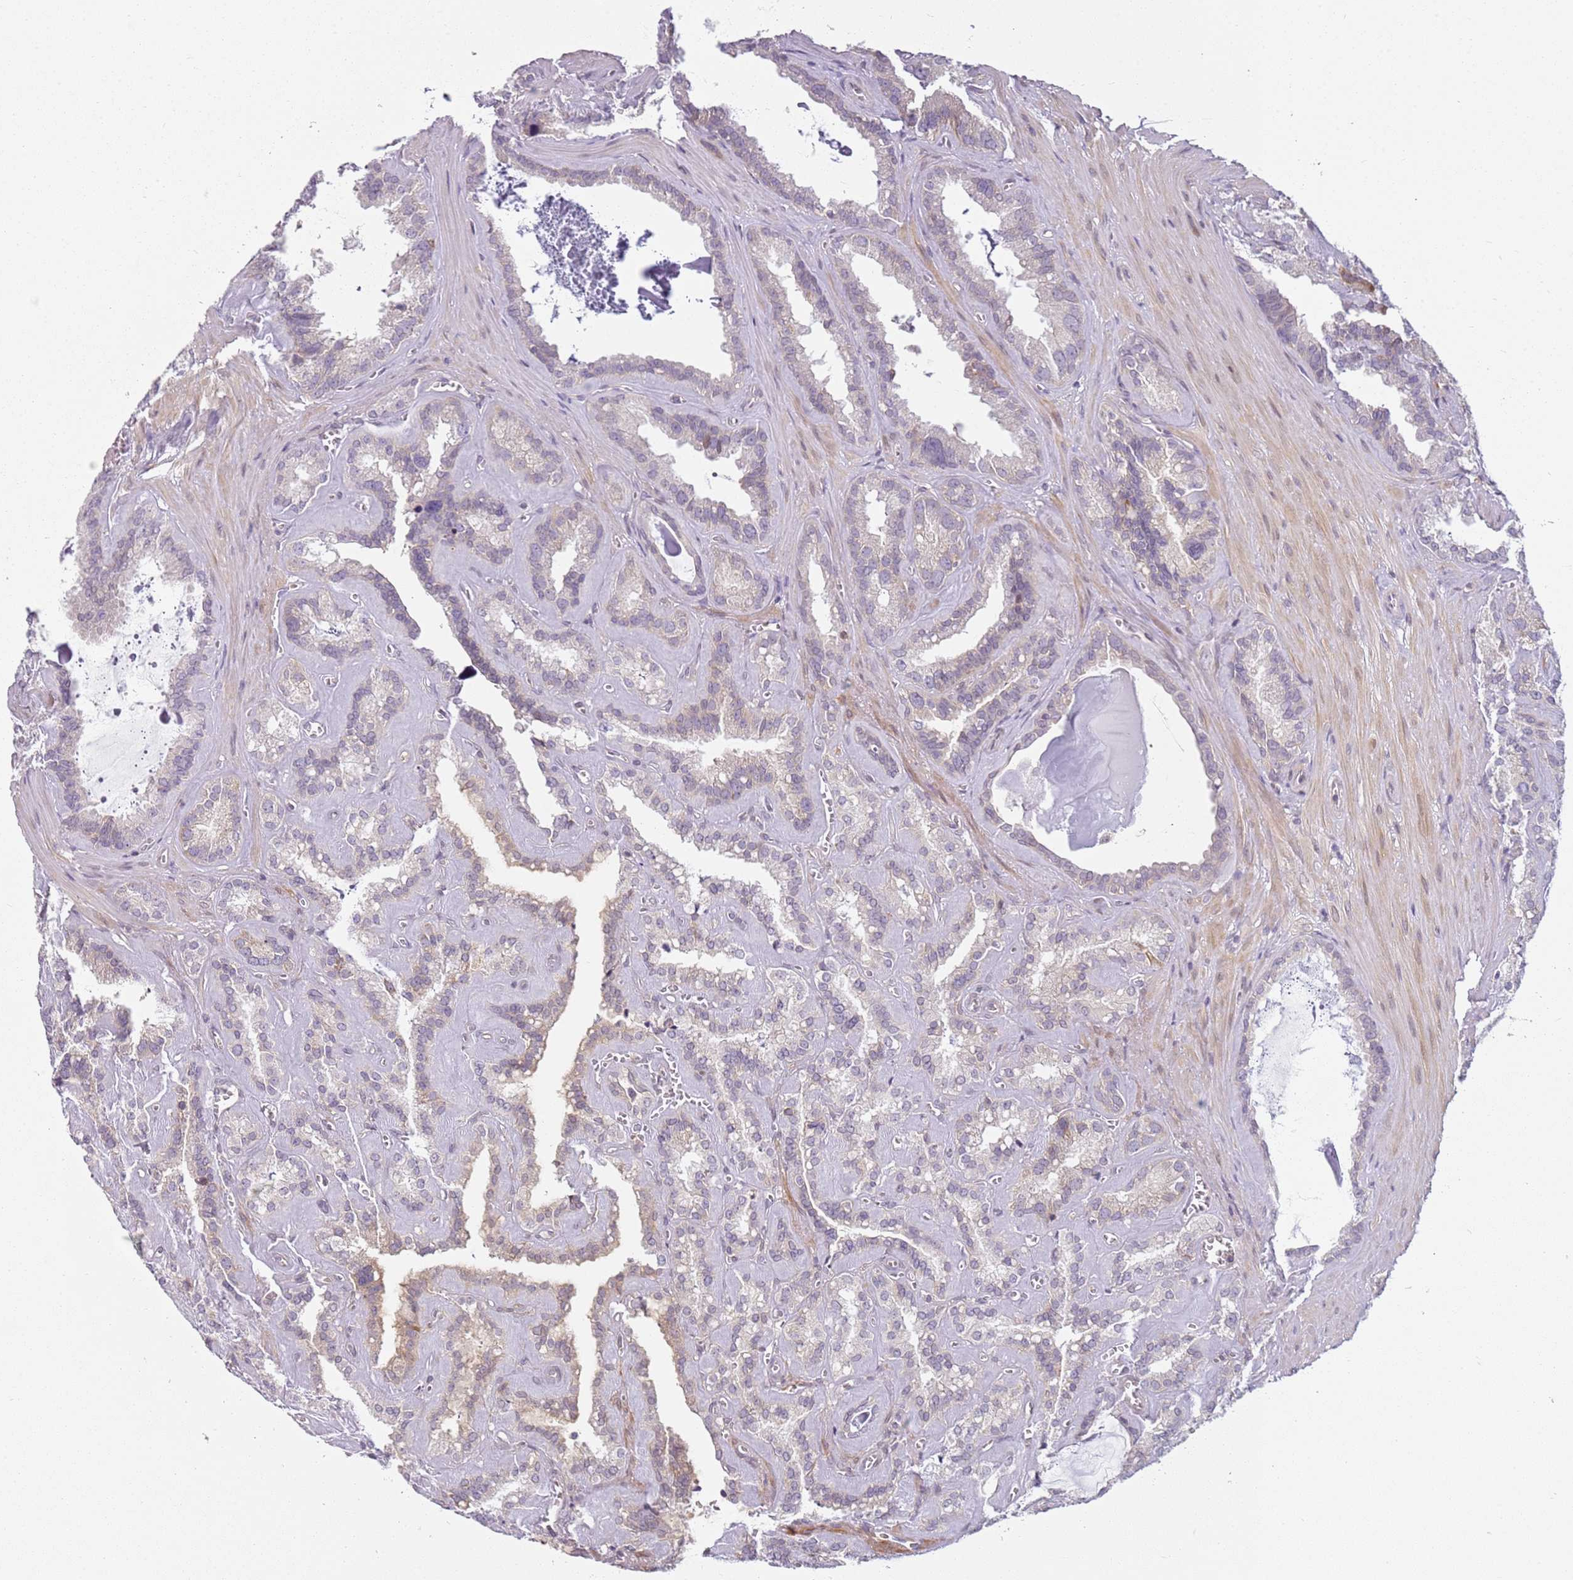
{"staining": {"intensity": "weak", "quantity": "<25%", "location": "cytoplasmic/membranous"}, "tissue": "seminal vesicle", "cell_type": "Glandular cells", "image_type": "normal", "snomed": [{"axis": "morphology", "description": "Normal tissue, NOS"}, {"axis": "topography", "description": "Prostate"}, {"axis": "topography", "description": "Seminal veicle"}], "caption": "This is an immunohistochemistry (IHC) micrograph of unremarkable human seminal vesicle. There is no expression in glandular cells.", "gene": "DEFB116", "patient": {"sex": "male", "age": 59}}